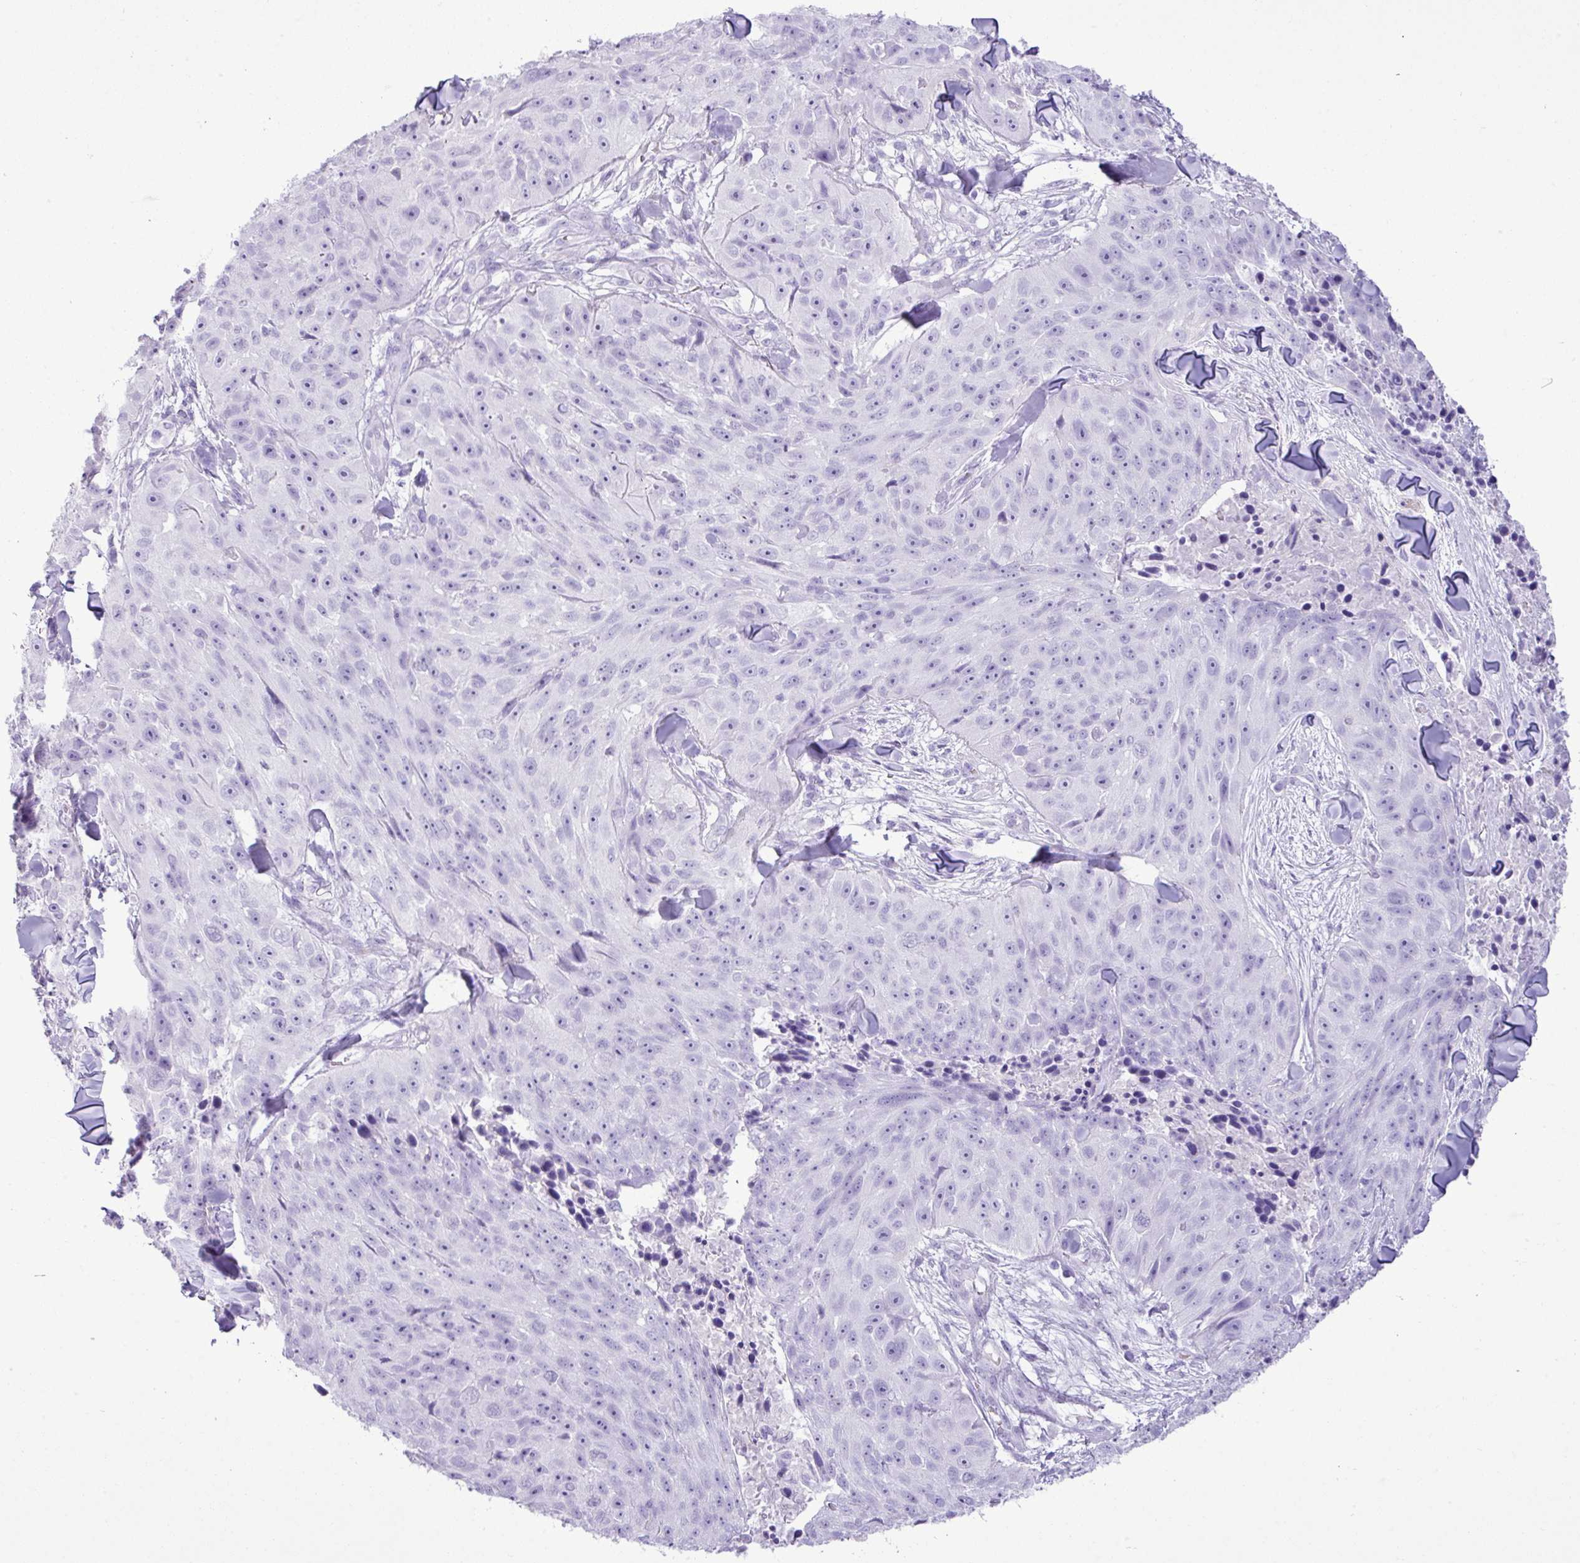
{"staining": {"intensity": "negative", "quantity": "none", "location": "none"}, "tissue": "skin cancer", "cell_type": "Tumor cells", "image_type": "cancer", "snomed": [{"axis": "morphology", "description": "Squamous cell carcinoma, NOS"}, {"axis": "topography", "description": "Skin"}], "caption": "There is no significant expression in tumor cells of squamous cell carcinoma (skin).", "gene": "ZSCAN5A", "patient": {"sex": "female", "age": 87}}